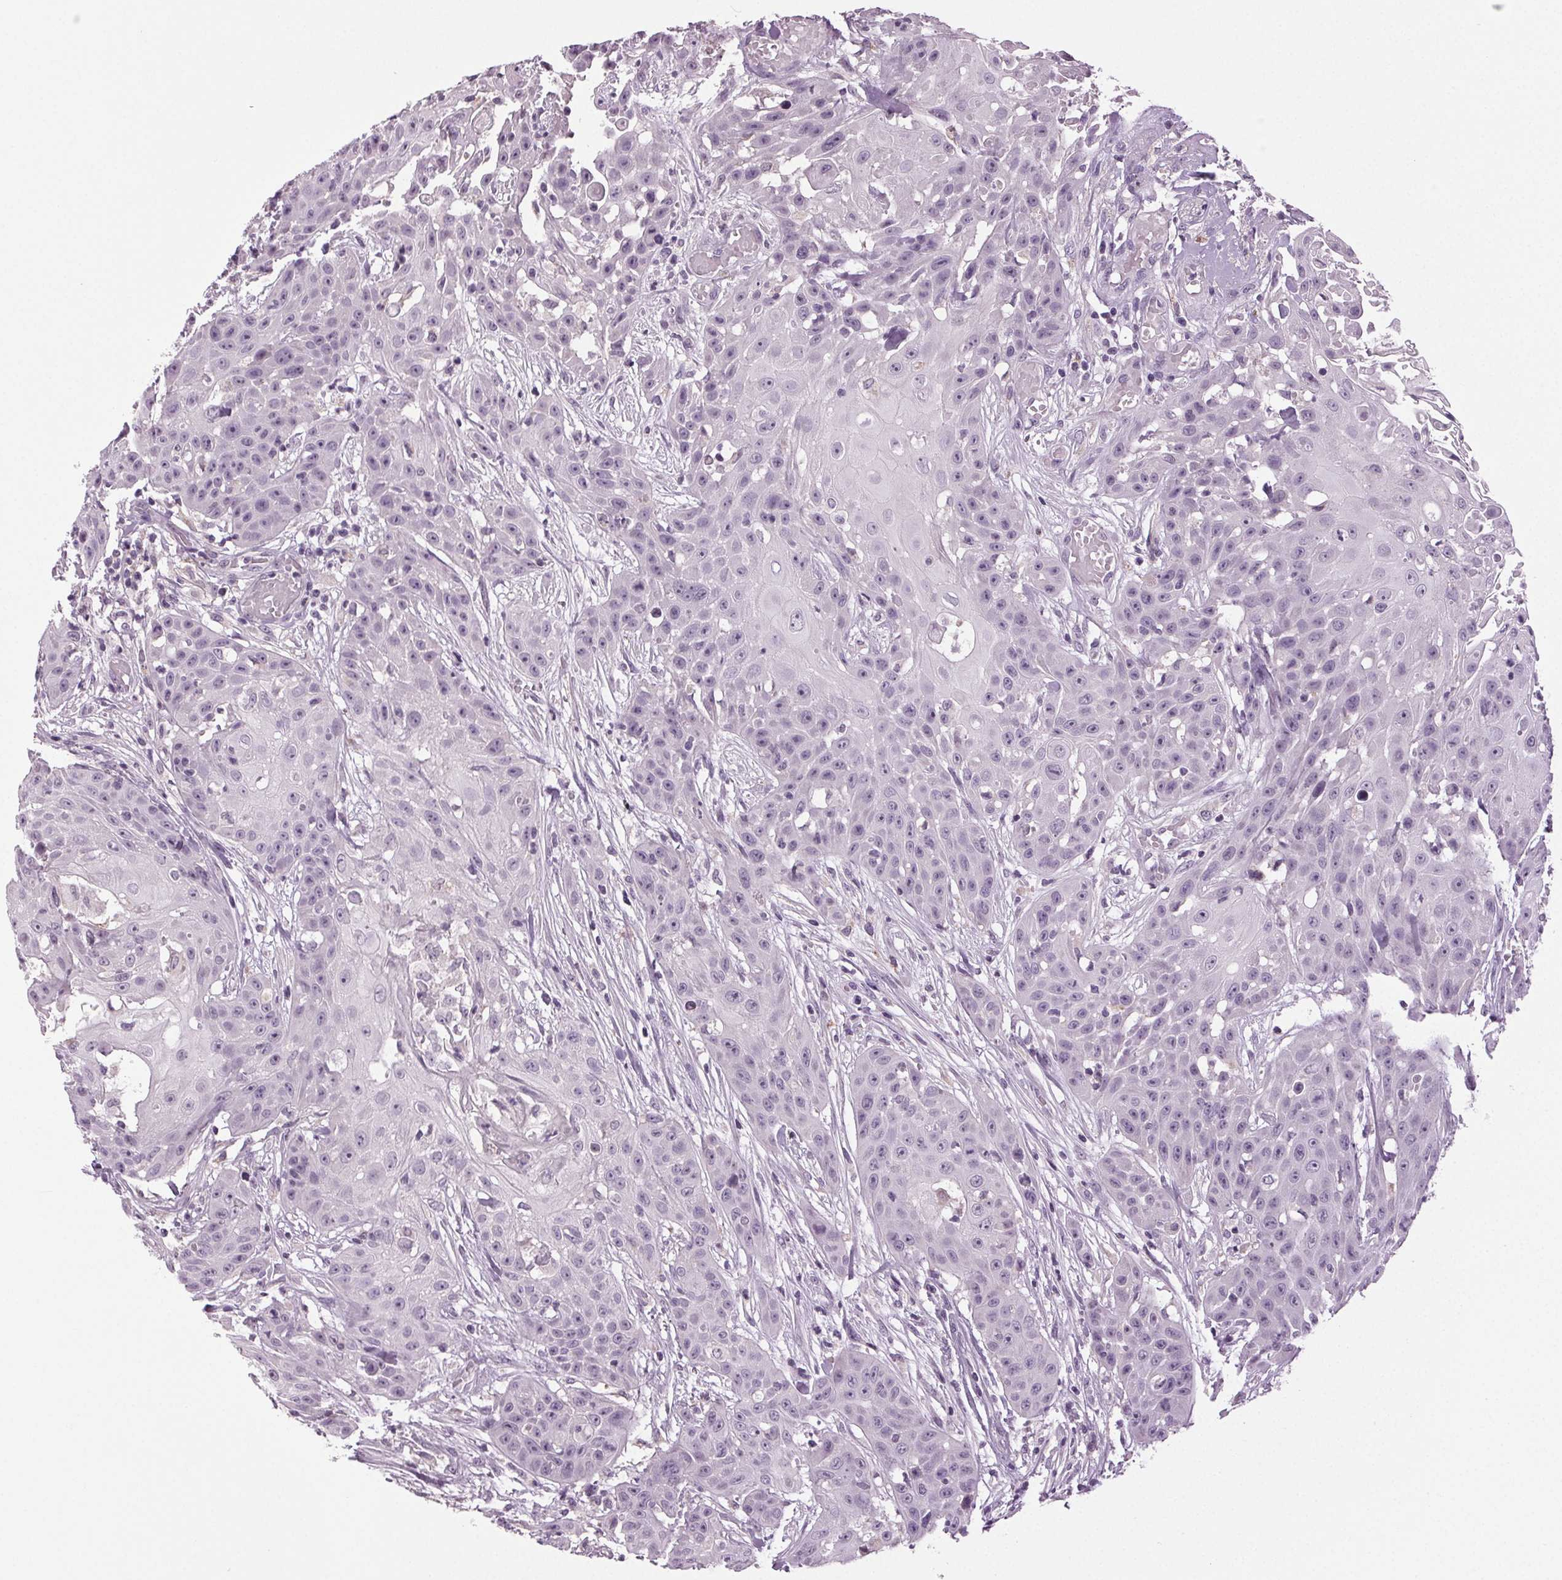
{"staining": {"intensity": "negative", "quantity": "none", "location": "none"}, "tissue": "head and neck cancer", "cell_type": "Tumor cells", "image_type": "cancer", "snomed": [{"axis": "morphology", "description": "Squamous cell carcinoma, NOS"}, {"axis": "topography", "description": "Oral tissue"}, {"axis": "topography", "description": "Head-Neck"}], "caption": "Head and neck cancer stained for a protein using IHC shows no expression tumor cells.", "gene": "DNAH12", "patient": {"sex": "female", "age": 55}}